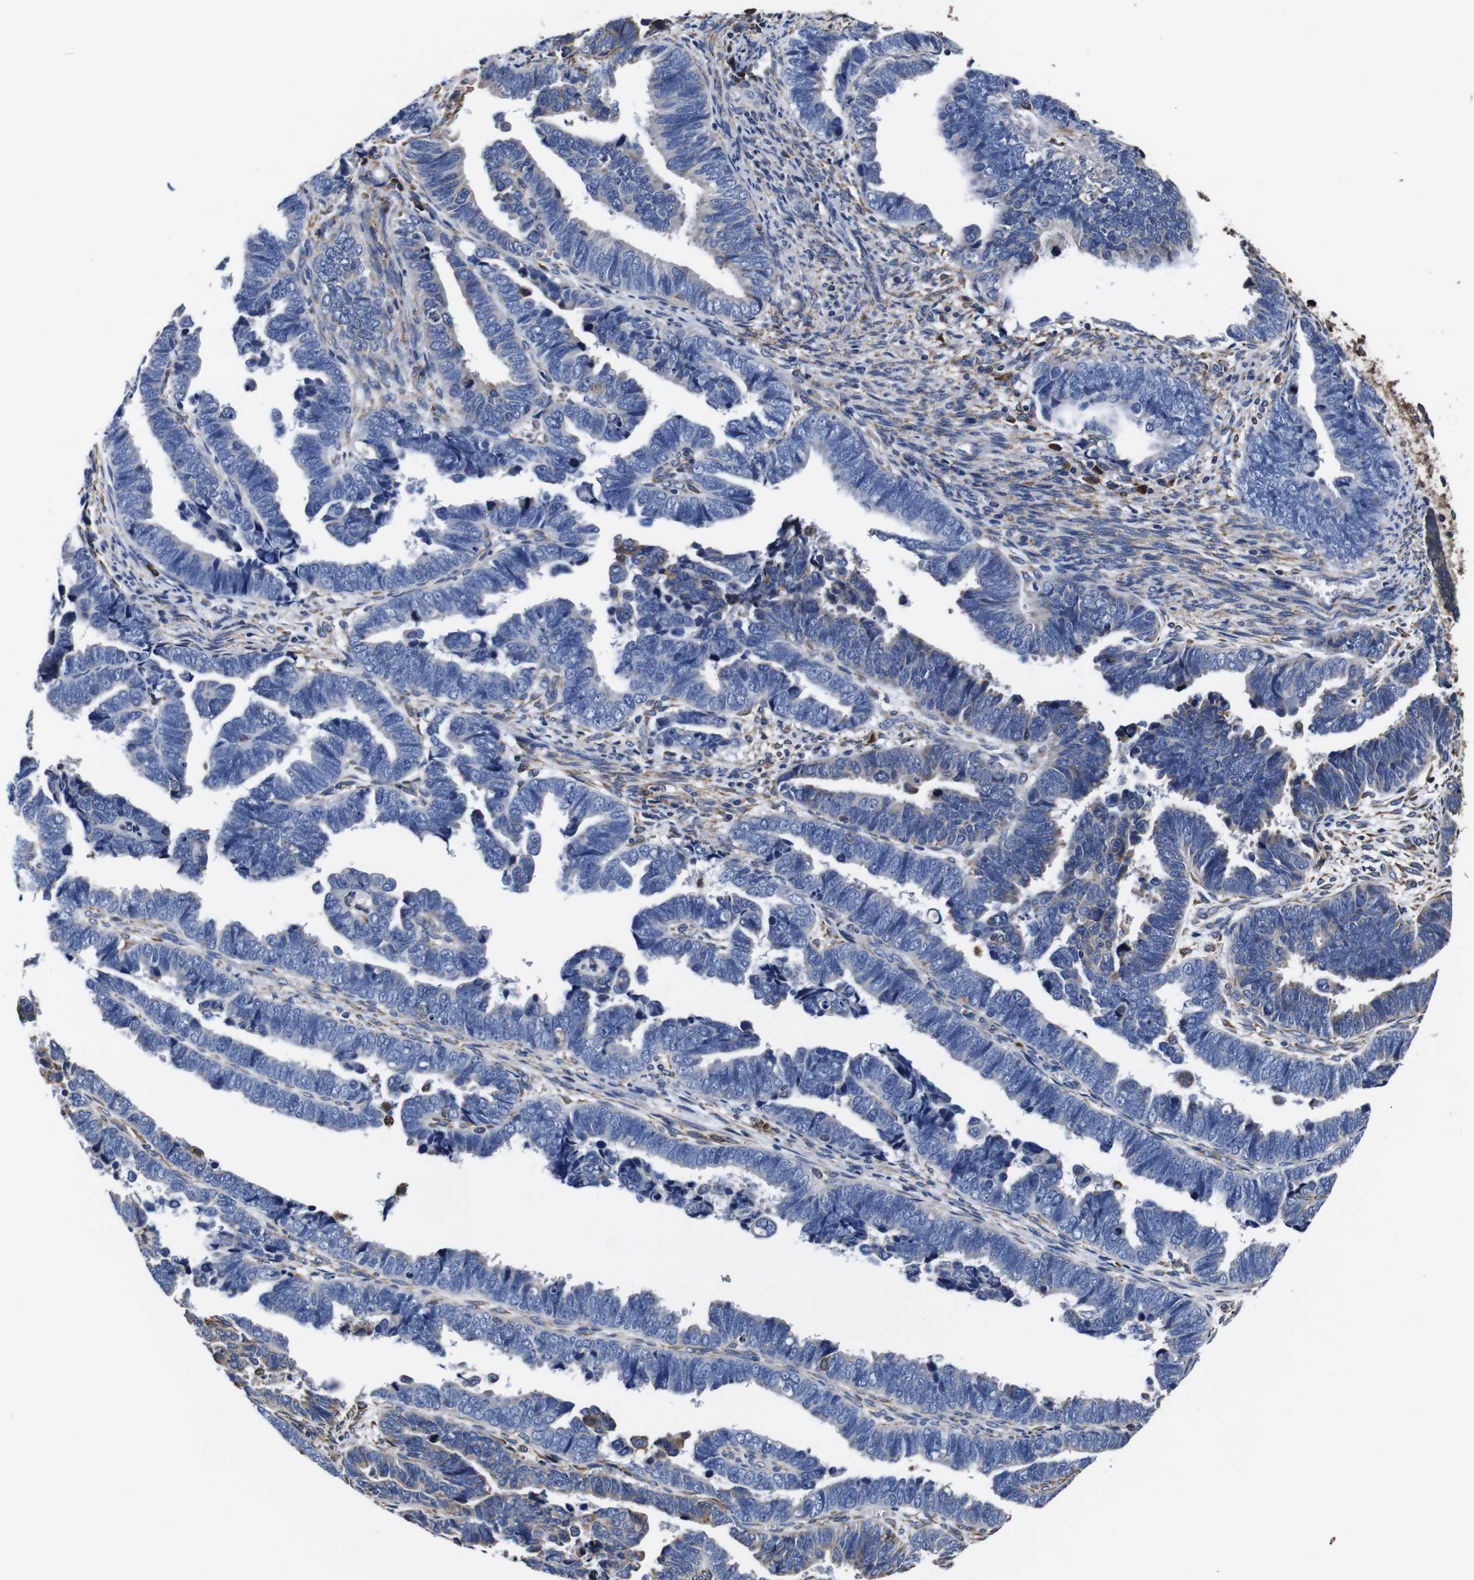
{"staining": {"intensity": "negative", "quantity": "none", "location": "none"}, "tissue": "endometrial cancer", "cell_type": "Tumor cells", "image_type": "cancer", "snomed": [{"axis": "morphology", "description": "Adenocarcinoma, NOS"}, {"axis": "topography", "description": "Endometrium"}], "caption": "Protein analysis of adenocarcinoma (endometrial) displays no significant expression in tumor cells. (IHC, brightfield microscopy, high magnification).", "gene": "PPIB", "patient": {"sex": "female", "age": 75}}